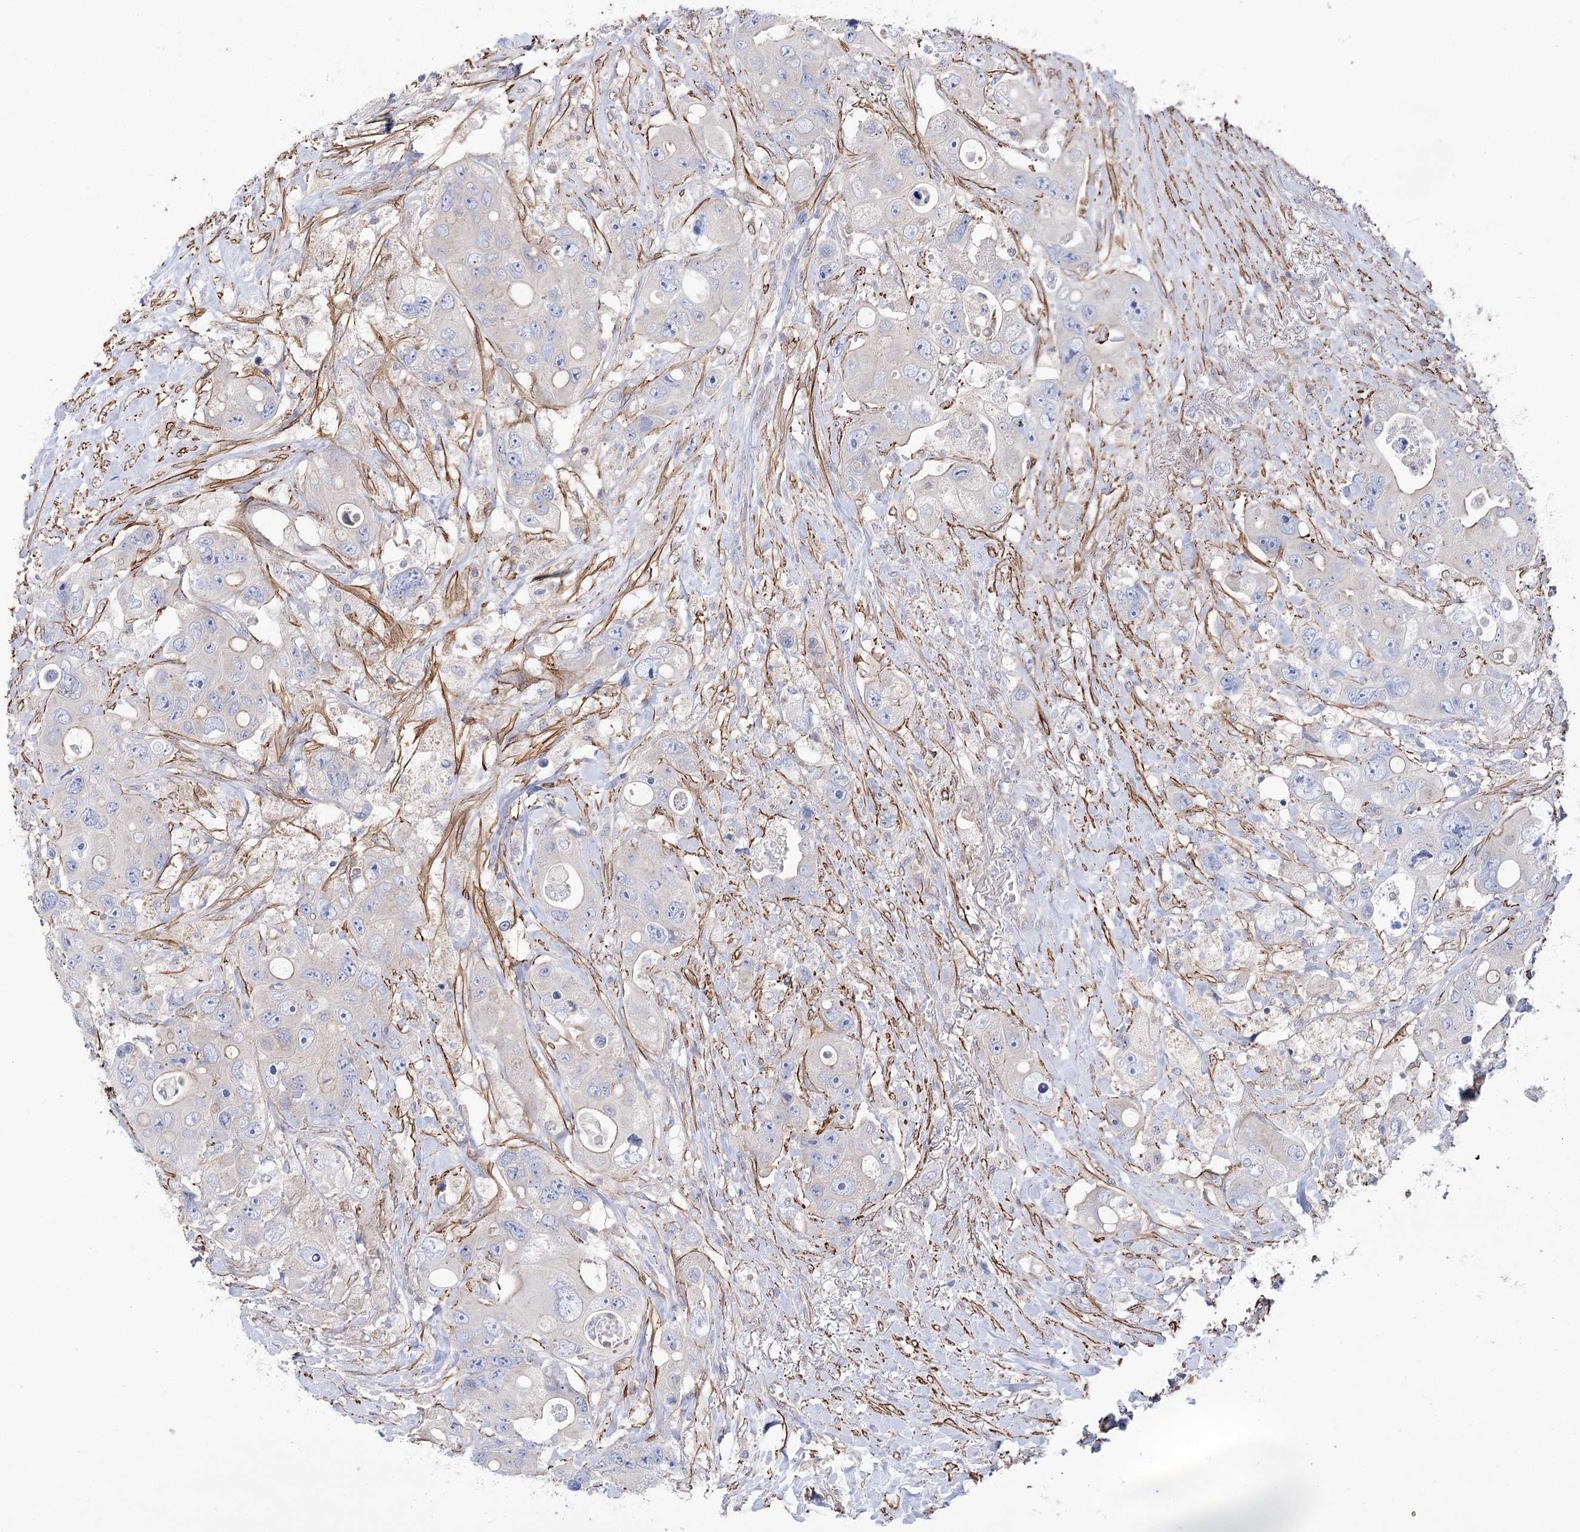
{"staining": {"intensity": "negative", "quantity": "none", "location": "none"}, "tissue": "colorectal cancer", "cell_type": "Tumor cells", "image_type": "cancer", "snomed": [{"axis": "morphology", "description": "Adenocarcinoma, NOS"}, {"axis": "topography", "description": "Colon"}], "caption": "The micrograph exhibits no significant expression in tumor cells of adenocarcinoma (colorectal).", "gene": "WASHC3", "patient": {"sex": "female", "age": 46}}